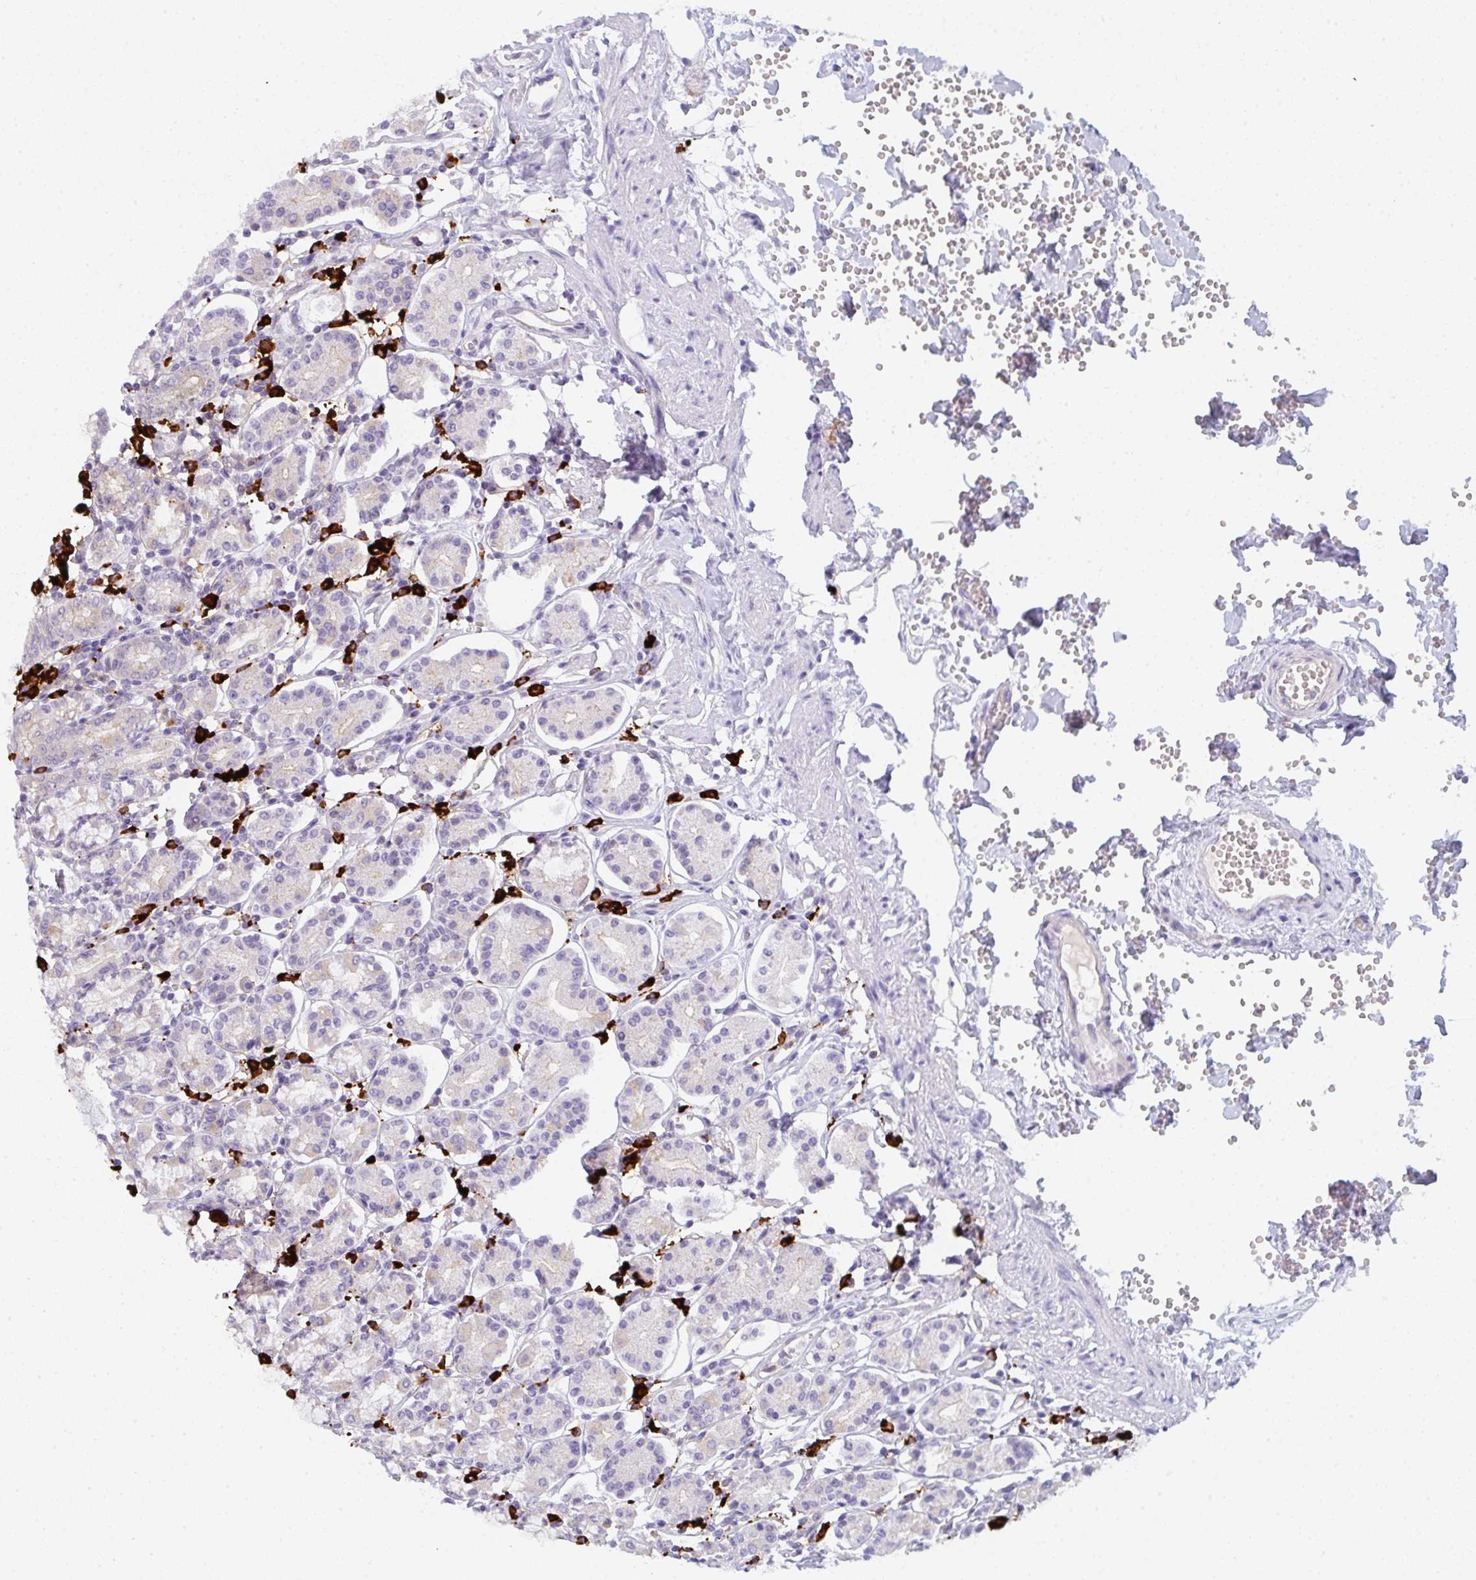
{"staining": {"intensity": "negative", "quantity": "none", "location": "none"}, "tissue": "stomach", "cell_type": "Glandular cells", "image_type": "normal", "snomed": [{"axis": "morphology", "description": "Normal tissue, NOS"}, {"axis": "topography", "description": "Stomach"}], "caption": "Immunohistochemistry (IHC) photomicrograph of normal stomach stained for a protein (brown), which exhibits no staining in glandular cells.", "gene": "CACNA1S", "patient": {"sex": "female", "age": 62}}